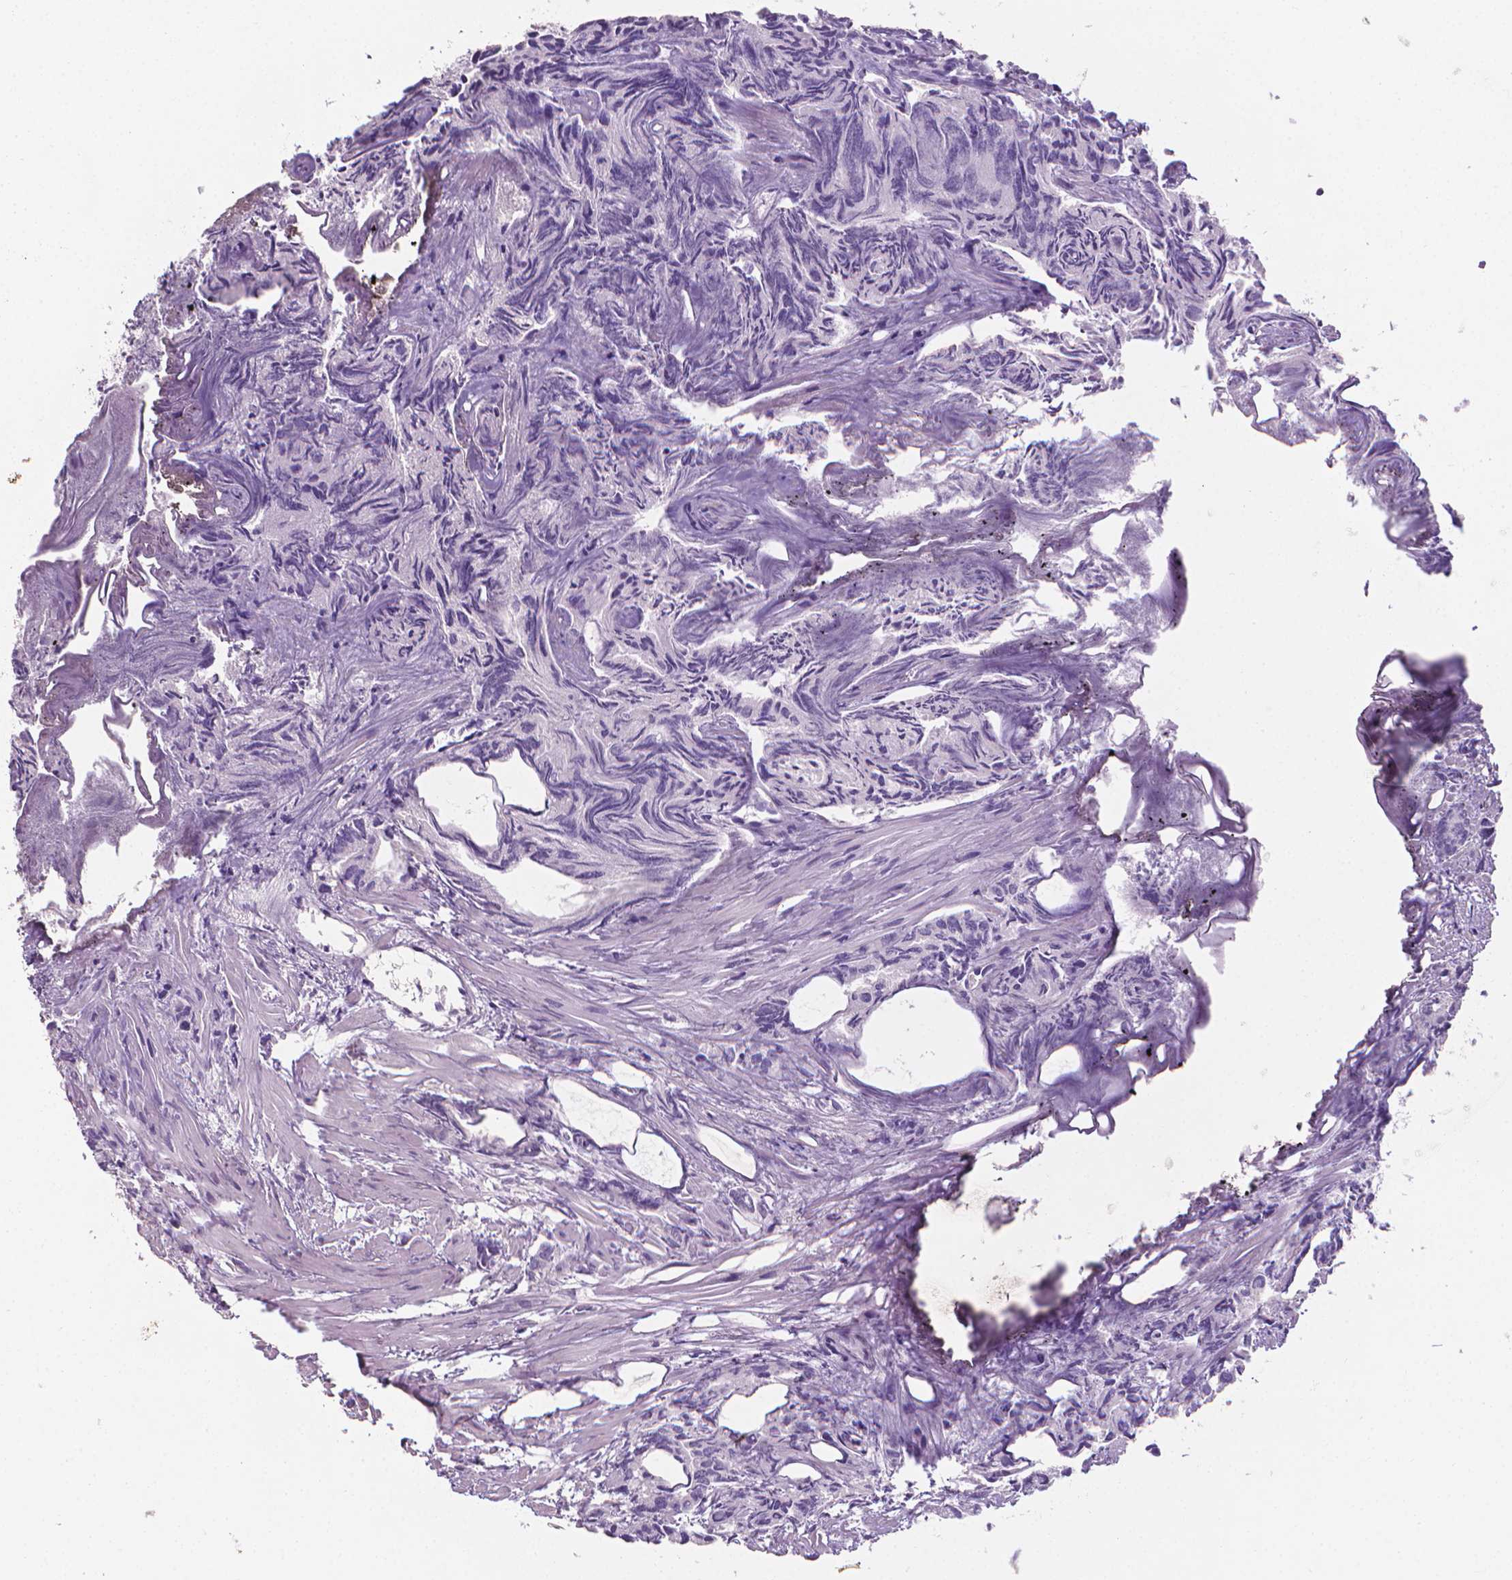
{"staining": {"intensity": "negative", "quantity": "none", "location": "none"}, "tissue": "prostate cancer", "cell_type": "Tumor cells", "image_type": "cancer", "snomed": [{"axis": "morphology", "description": "Adenocarcinoma, High grade"}, {"axis": "topography", "description": "Prostate"}], "caption": "Adenocarcinoma (high-grade) (prostate) was stained to show a protein in brown. There is no significant staining in tumor cells. The staining was performed using DAB (3,3'-diaminobenzidine) to visualize the protein expression in brown, while the nuclei were stained in blue with hematoxylin (Magnification: 20x).", "gene": "XPNPEP2", "patient": {"sex": "male", "age": 79}}